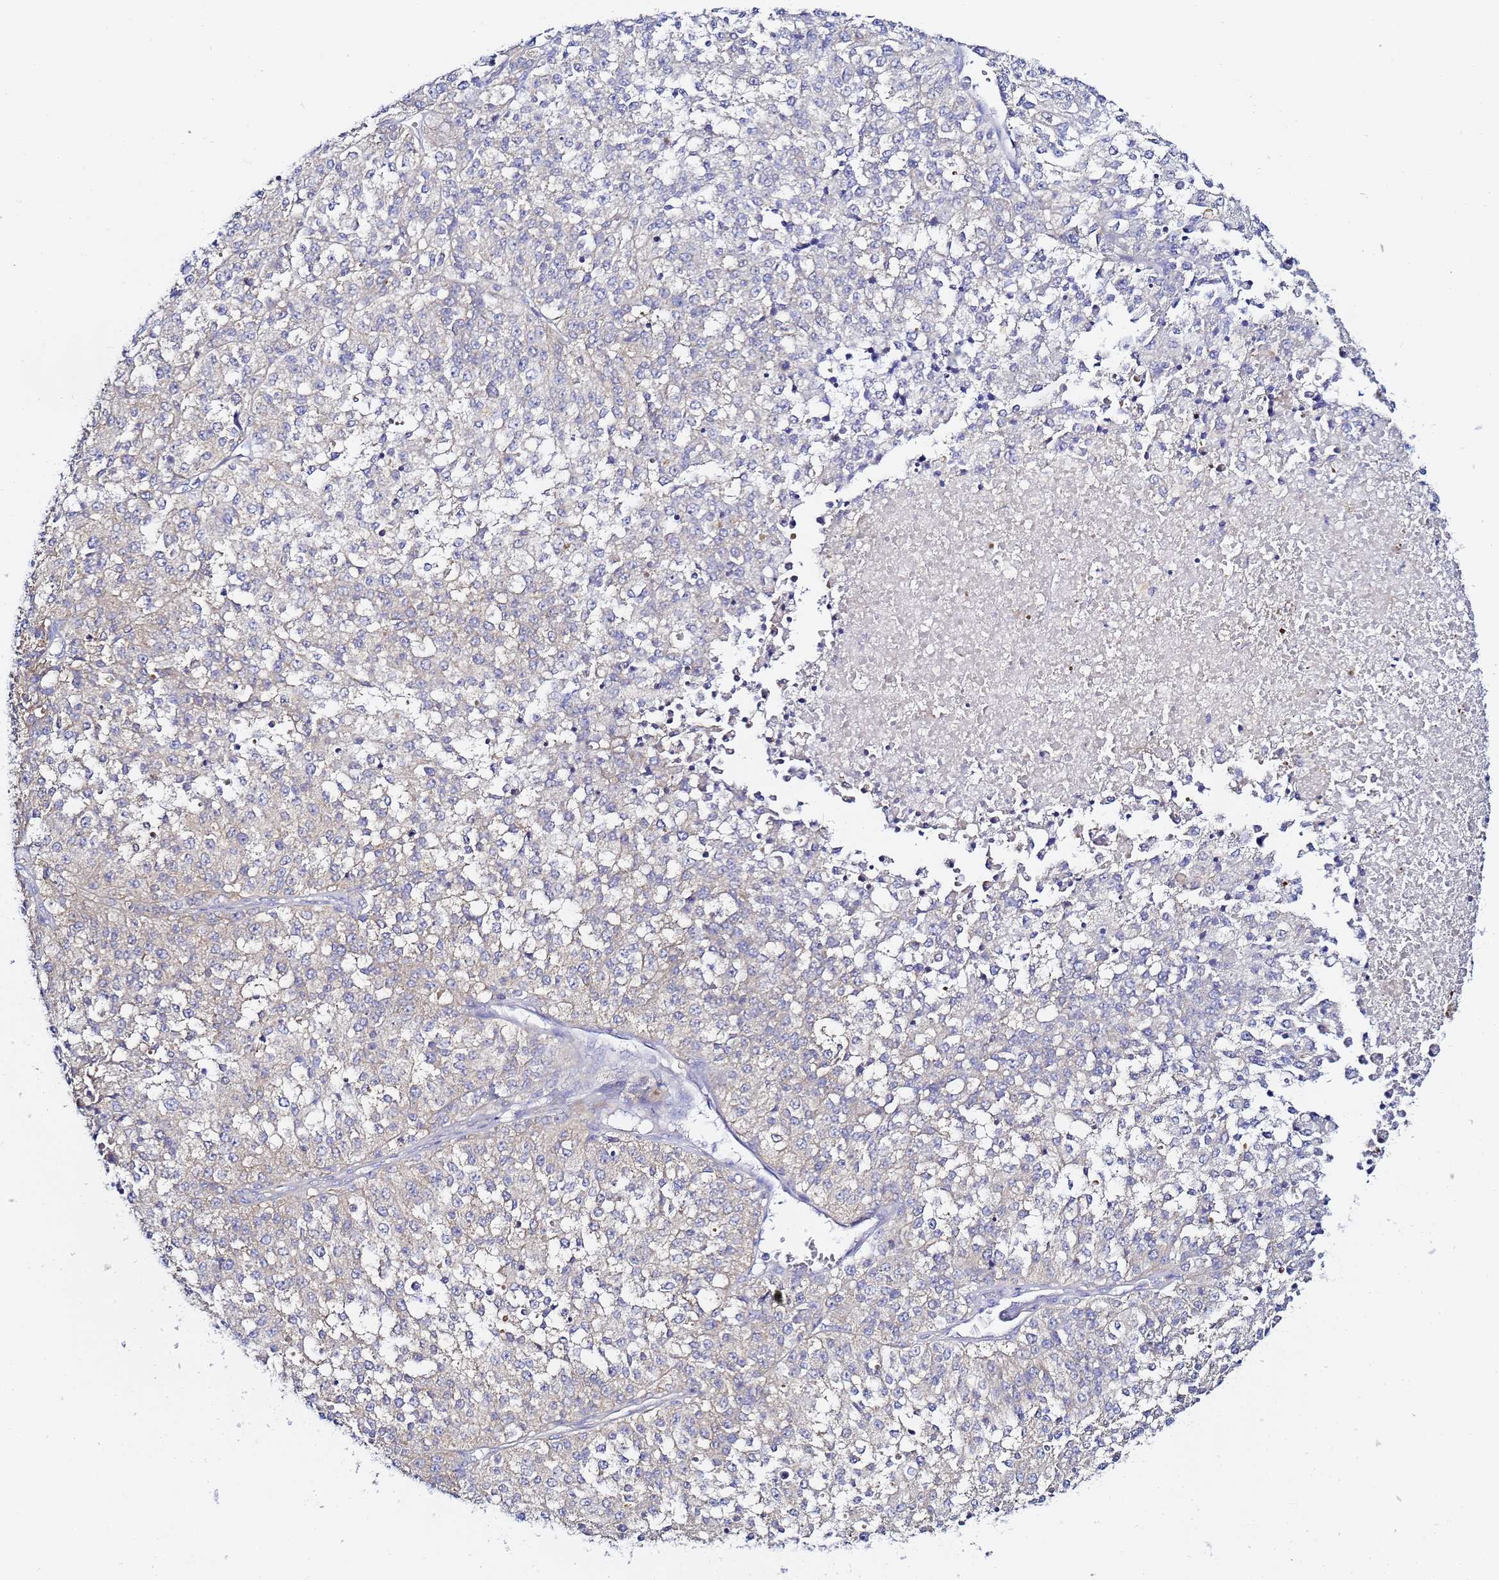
{"staining": {"intensity": "negative", "quantity": "none", "location": "none"}, "tissue": "melanoma", "cell_type": "Tumor cells", "image_type": "cancer", "snomed": [{"axis": "morphology", "description": "Malignant melanoma, NOS"}, {"axis": "topography", "description": "Skin"}], "caption": "Immunohistochemical staining of melanoma exhibits no significant expression in tumor cells.", "gene": "LENG1", "patient": {"sex": "female", "age": 64}}